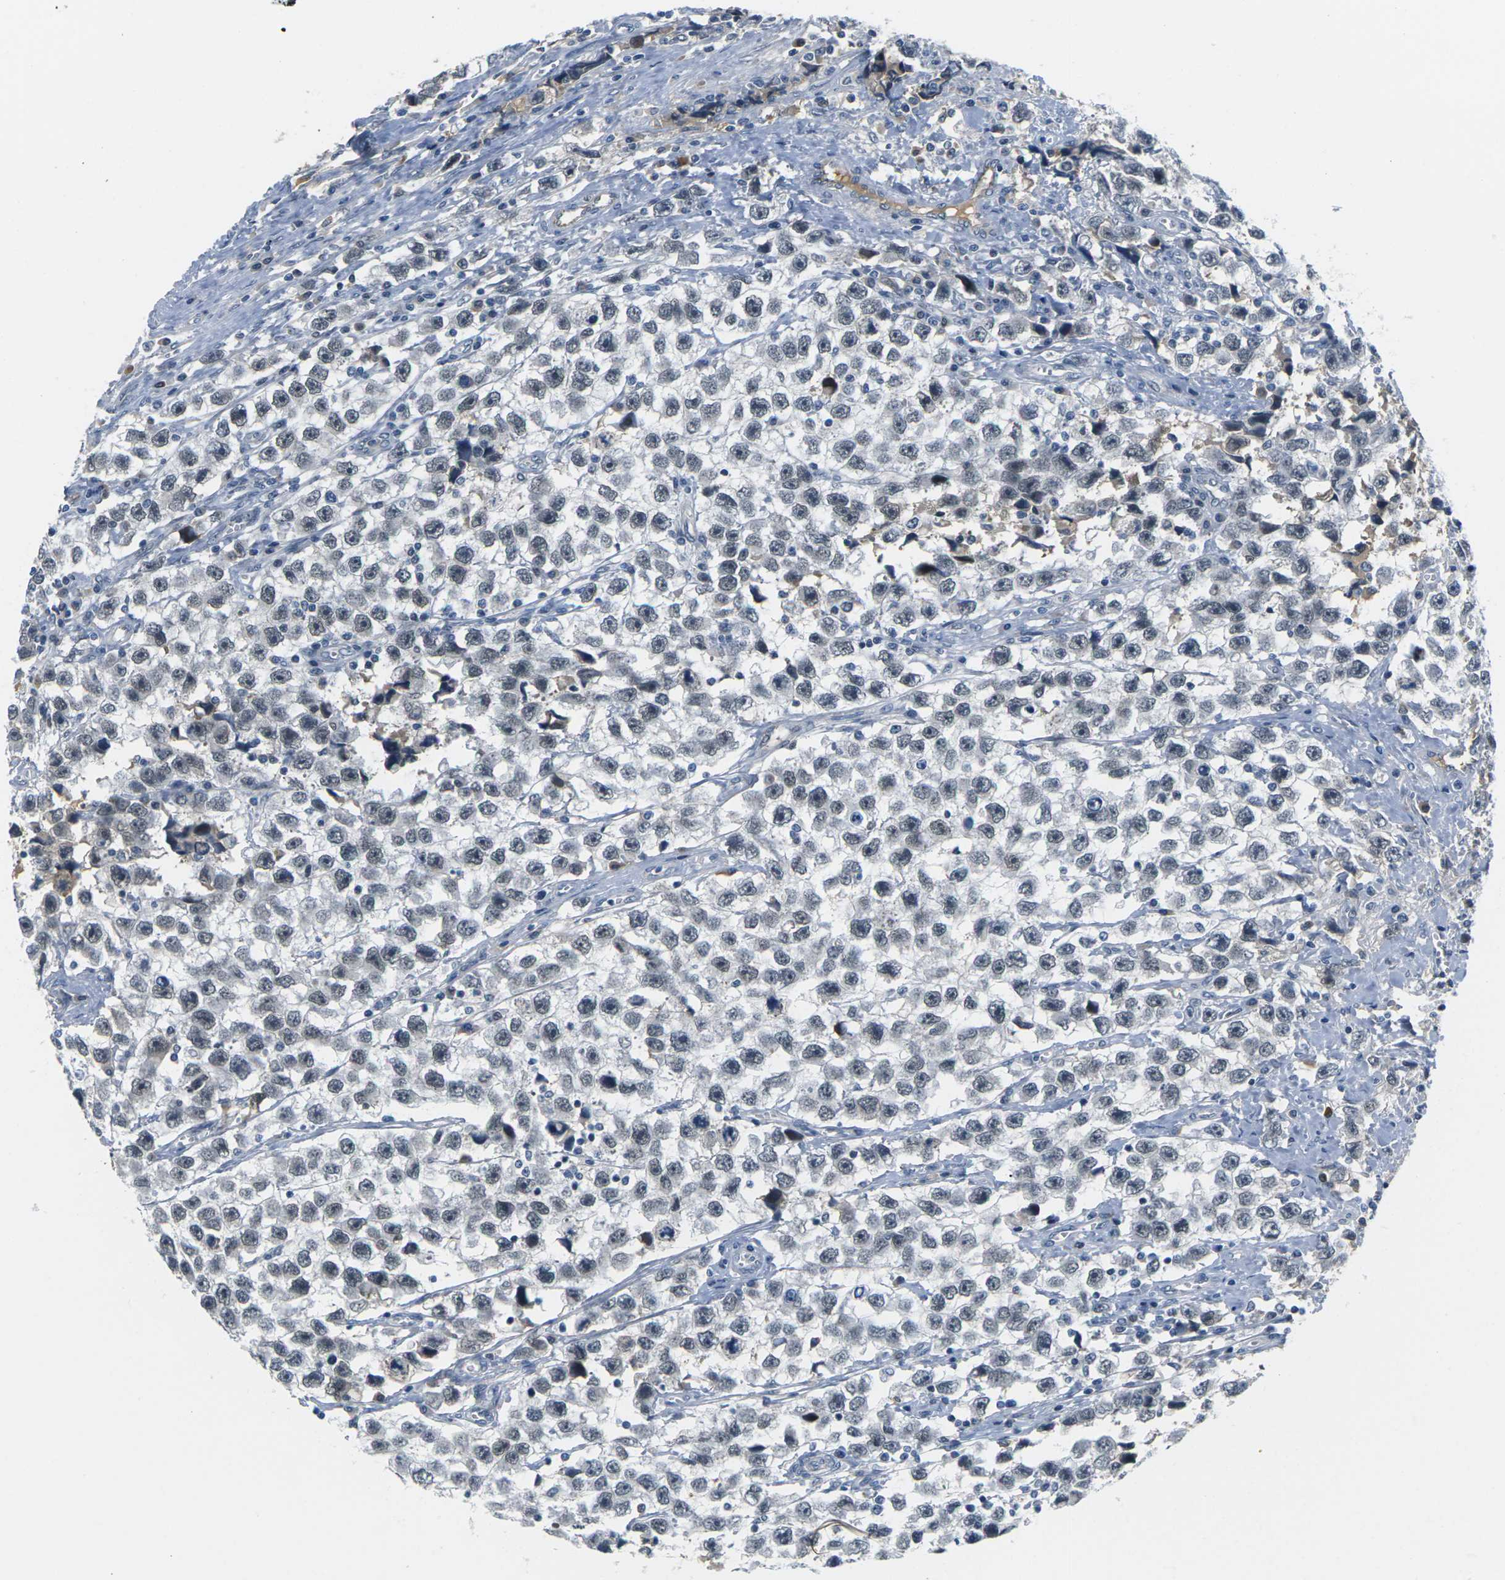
{"staining": {"intensity": "moderate", "quantity": ">75%", "location": "nuclear"}, "tissue": "testis cancer", "cell_type": "Tumor cells", "image_type": "cancer", "snomed": [{"axis": "morphology", "description": "Seminoma, NOS"}, {"axis": "topography", "description": "Testis"}], "caption": "Seminoma (testis) stained with DAB IHC demonstrates medium levels of moderate nuclear staining in approximately >75% of tumor cells.", "gene": "PKP2", "patient": {"sex": "male", "age": 33}}